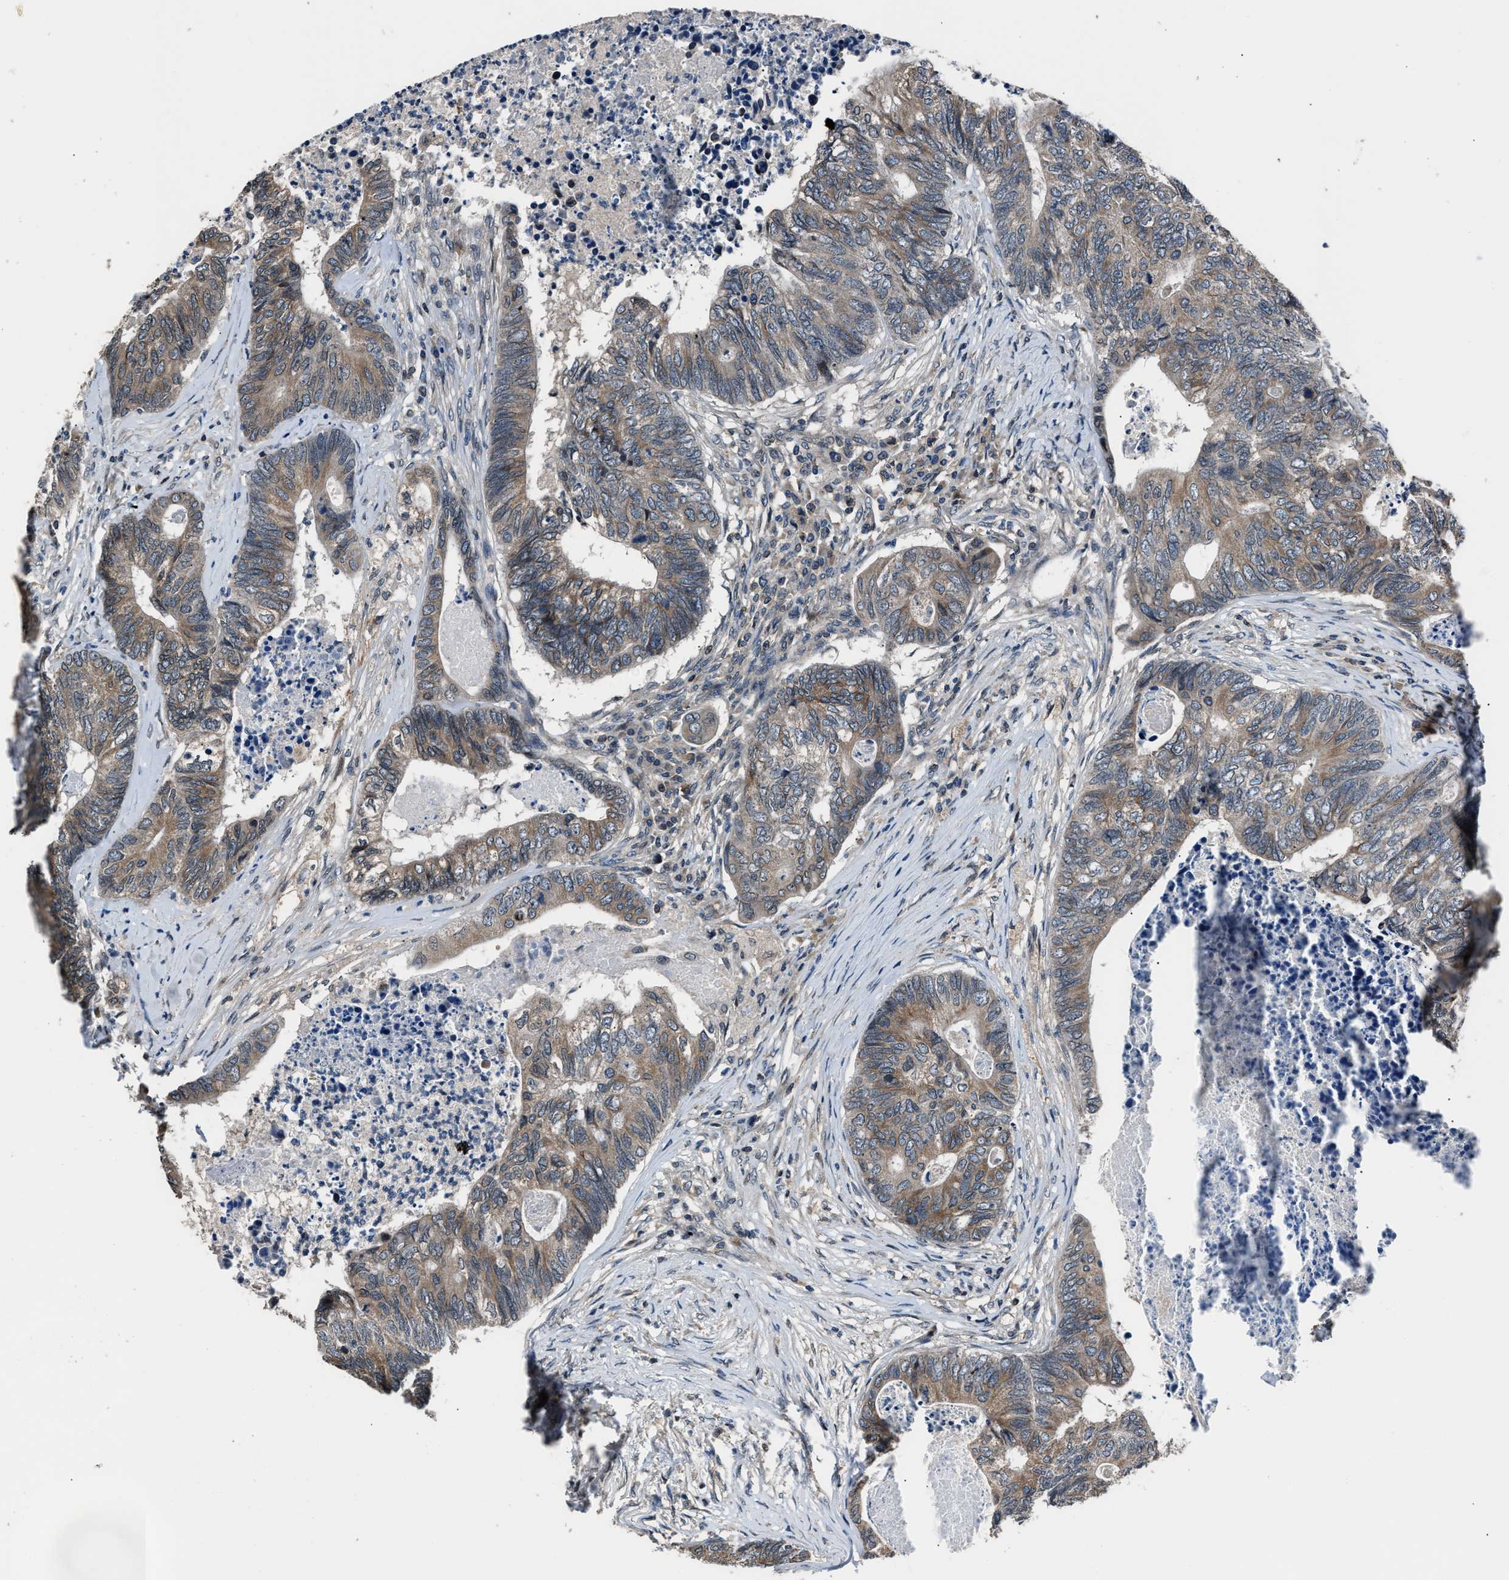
{"staining": {"intensity": "weak", "quantity": ">75%", "location": "cytoplasmic/membranous"}, "tissue": "colorectal cancer", "cell_type": "Tumor cells", "image_type": "cancer", "snomed": [{"axis": "morphology", "description": "Adenocarcinoma, NOS"}, {"axis": "topography", "description": "Colon"}], "caption": "The micrograph exhibits immunohistochemical staining of colorectal adenocarcinoma. There is weak cytoplasmic/membranous positivity is identified in approximately >75% of tumor cells.", "gene": "TNRC18", "patient": {"sex": "female", "age": 67}}